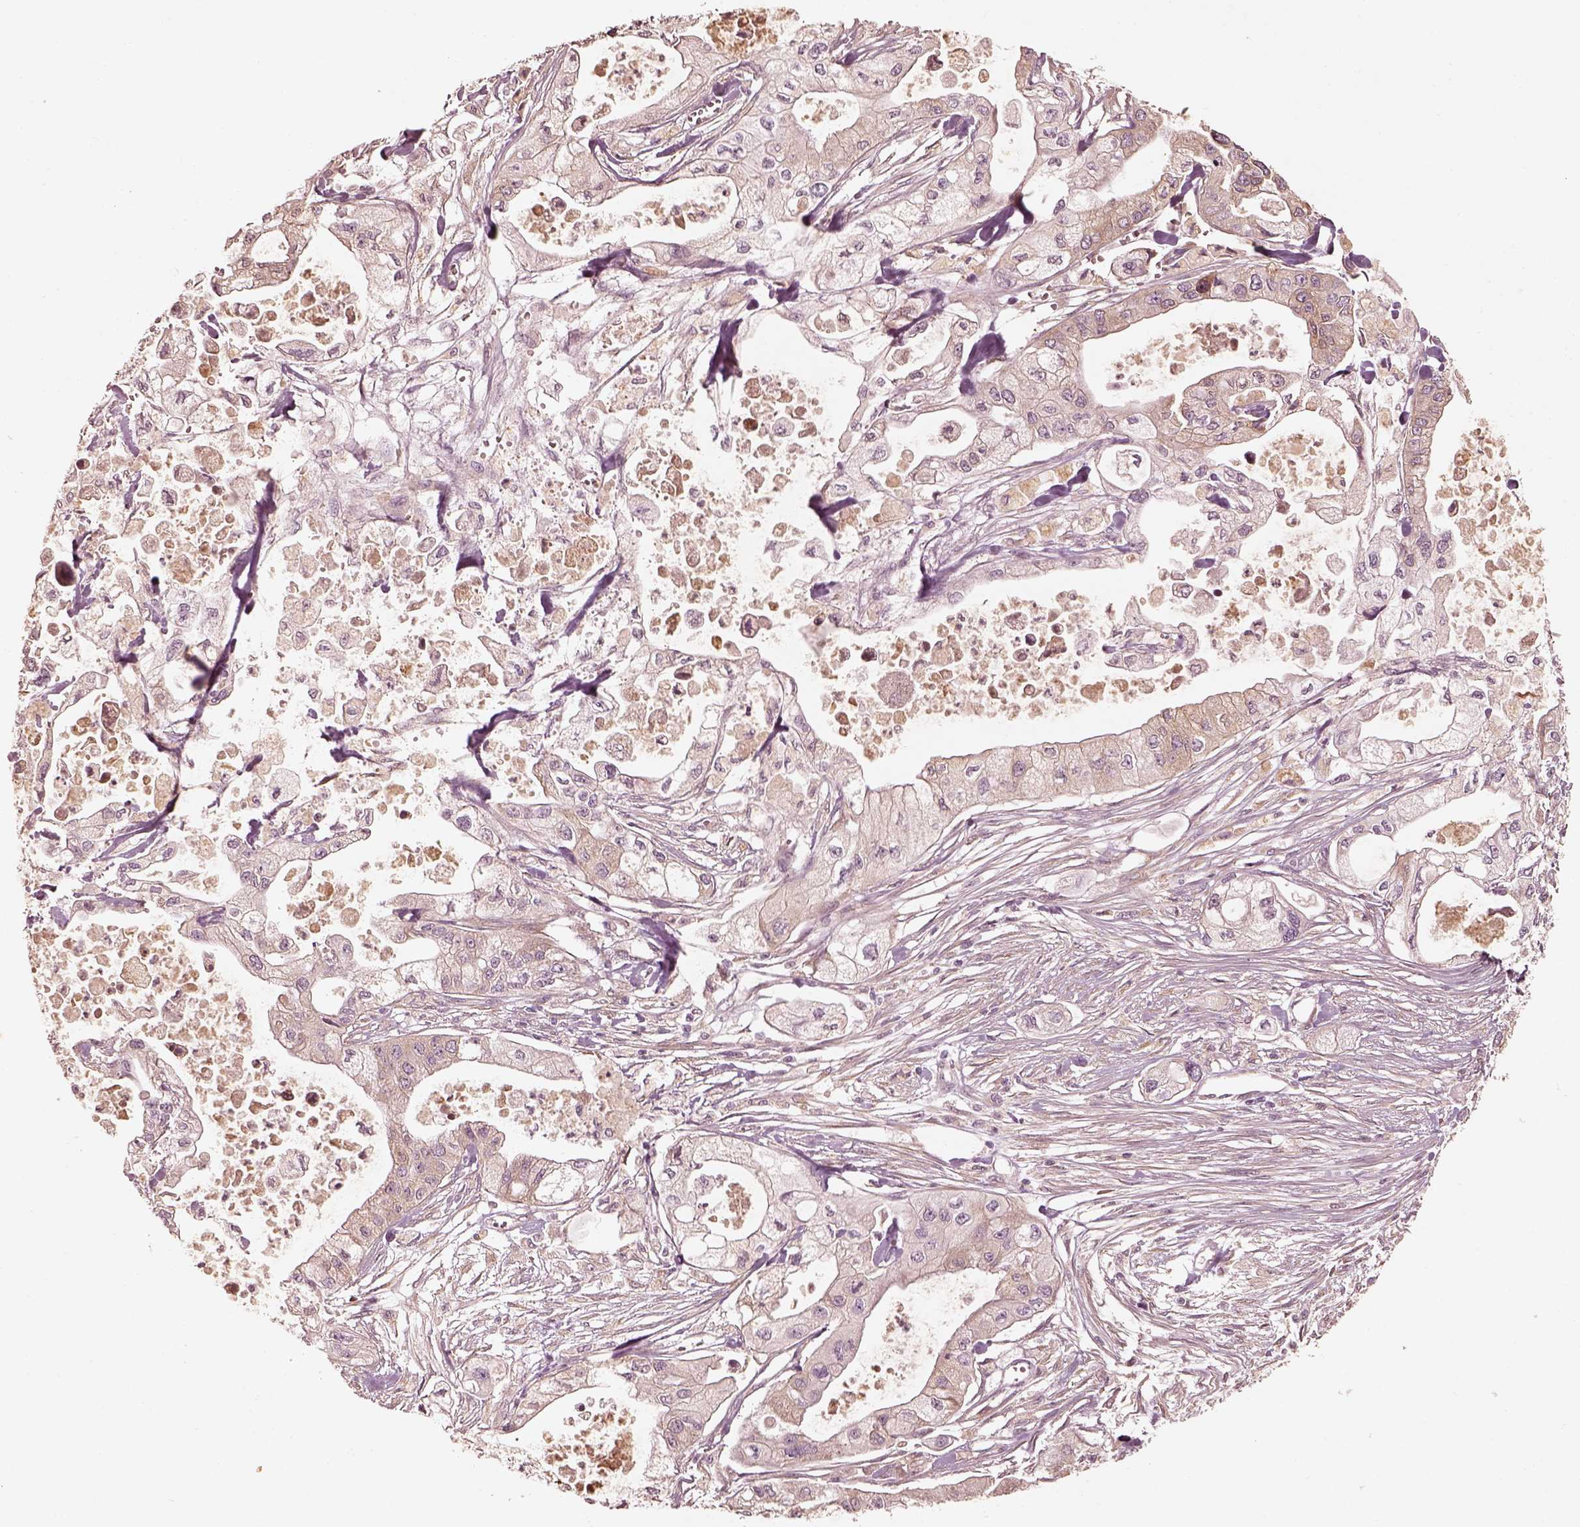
{"staining": {"intensity": "weak", "quantity": ">75%", "location": "cytoplasmic/membranous"}, "tissue": "pancreatic cancer", "cell_type": "Tumor cells", "image_type": "cancer", "snomed": [{"axis": "morphology", "description": "Adenocarcinoma, NOS"}, {"axis": "topography", "description": "Pancreas"}], "caption": "Weak cytoplasmic/membranous positivity is present in about >75% of tumor cells in adenocarcinoma (pancreatic). (DAB (3,3'-diaminobenzidine) IHC, brown staining for protein, blue staining for nuclei).", "gene": "WLS", "patient": {"sex": "male", "age": 70}}